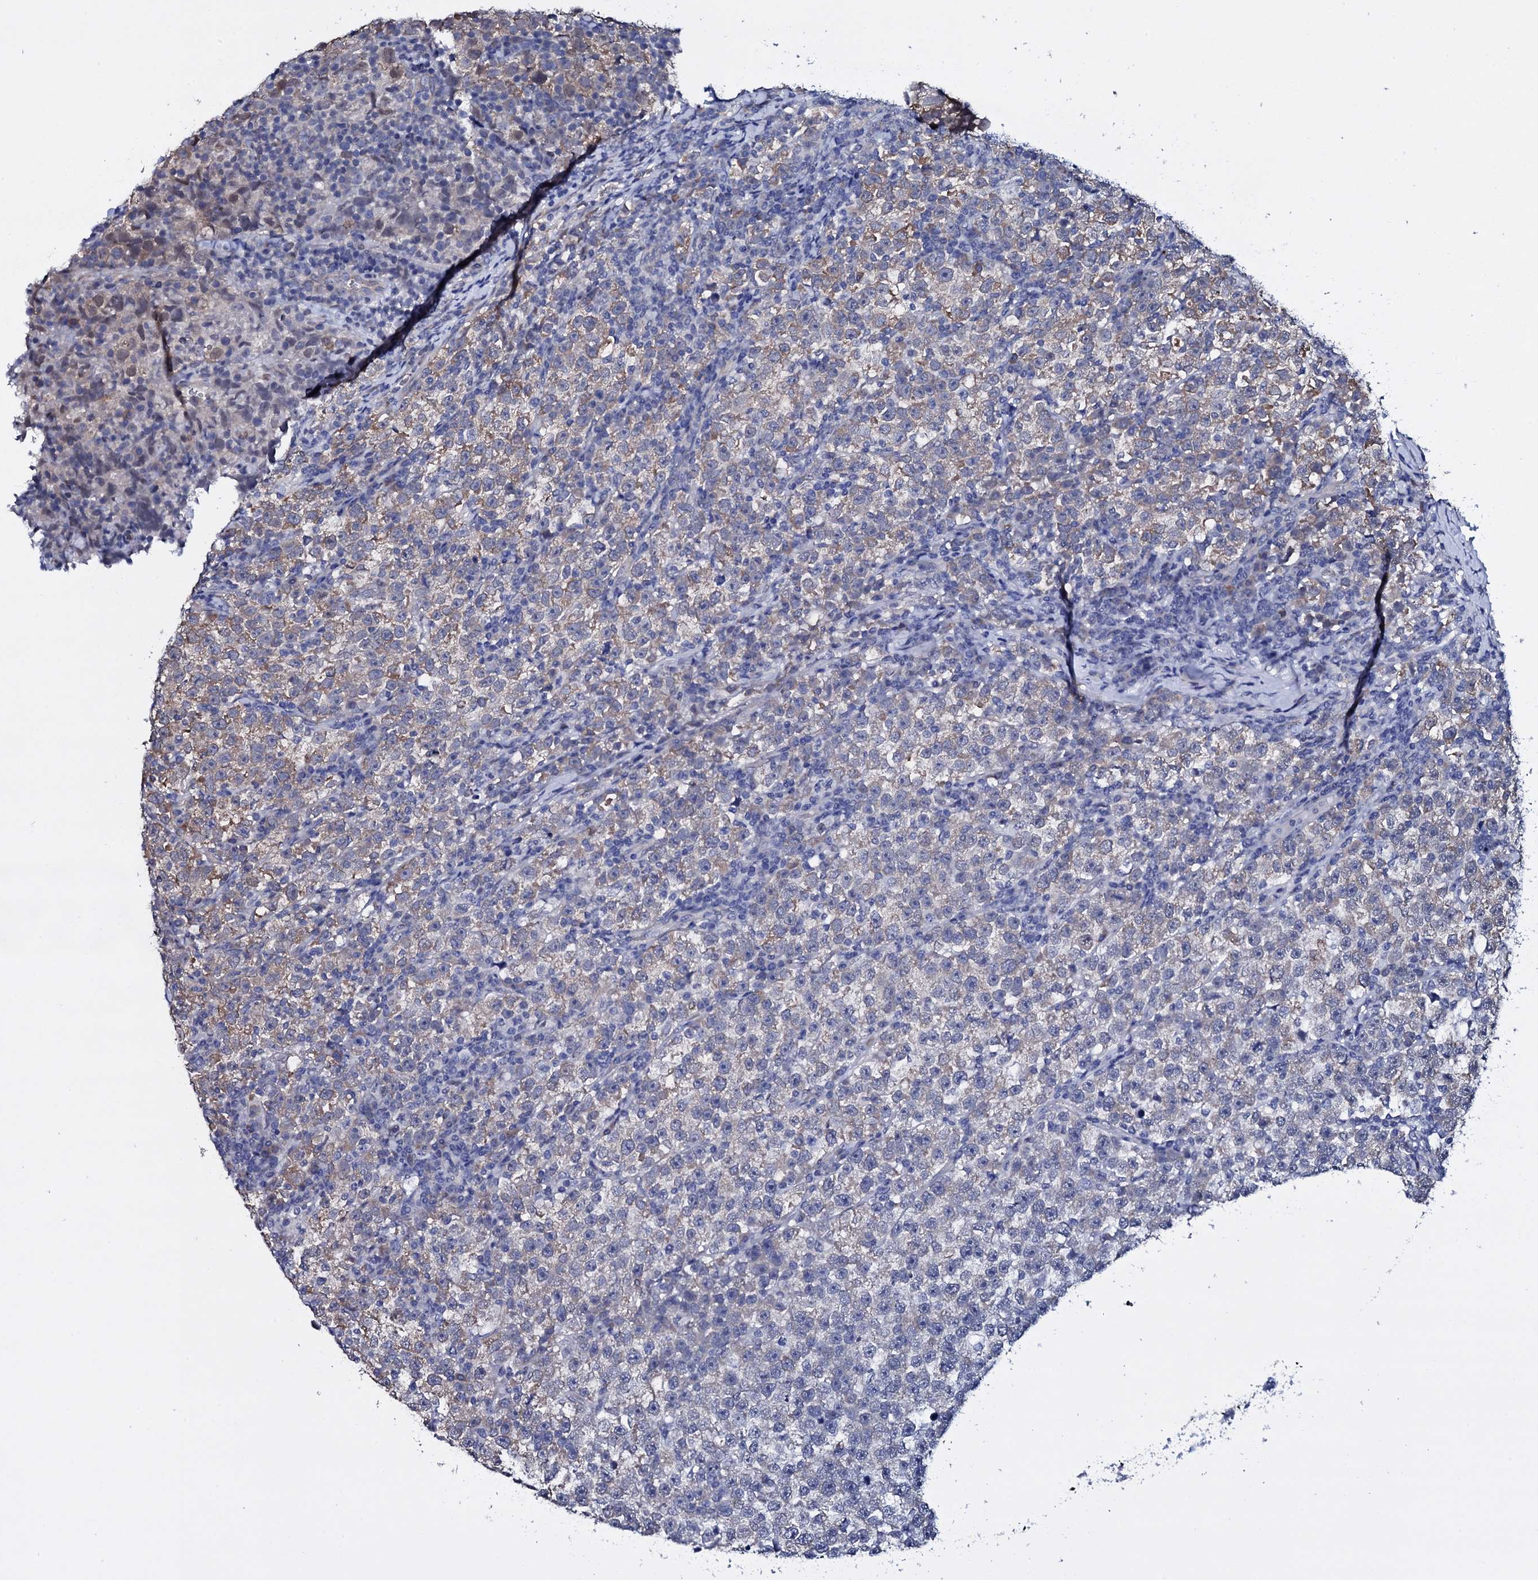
{"staining": {"intensity": "weak", "quantity": "<25%", "location": "cytoplasmic/membranous"}, "tissue": "testis cancer", "cell_type": "Tumor cells", "image_type": "cancer", "snomed": [{"axis": "morphology", "description": "Normal tissue, NOS"}, {"axis": "morphology", "description": "Seminoma, NOS"}, {"axis": "topography", "description": "Testis"}], "caption": "A micrograph of human testis cancer is negative for staining in tumor cells. (DAB IHC with hematoxylin counter stain).", "gene": "GAREM1", "patient": {"sex": "male", "age": 43}}